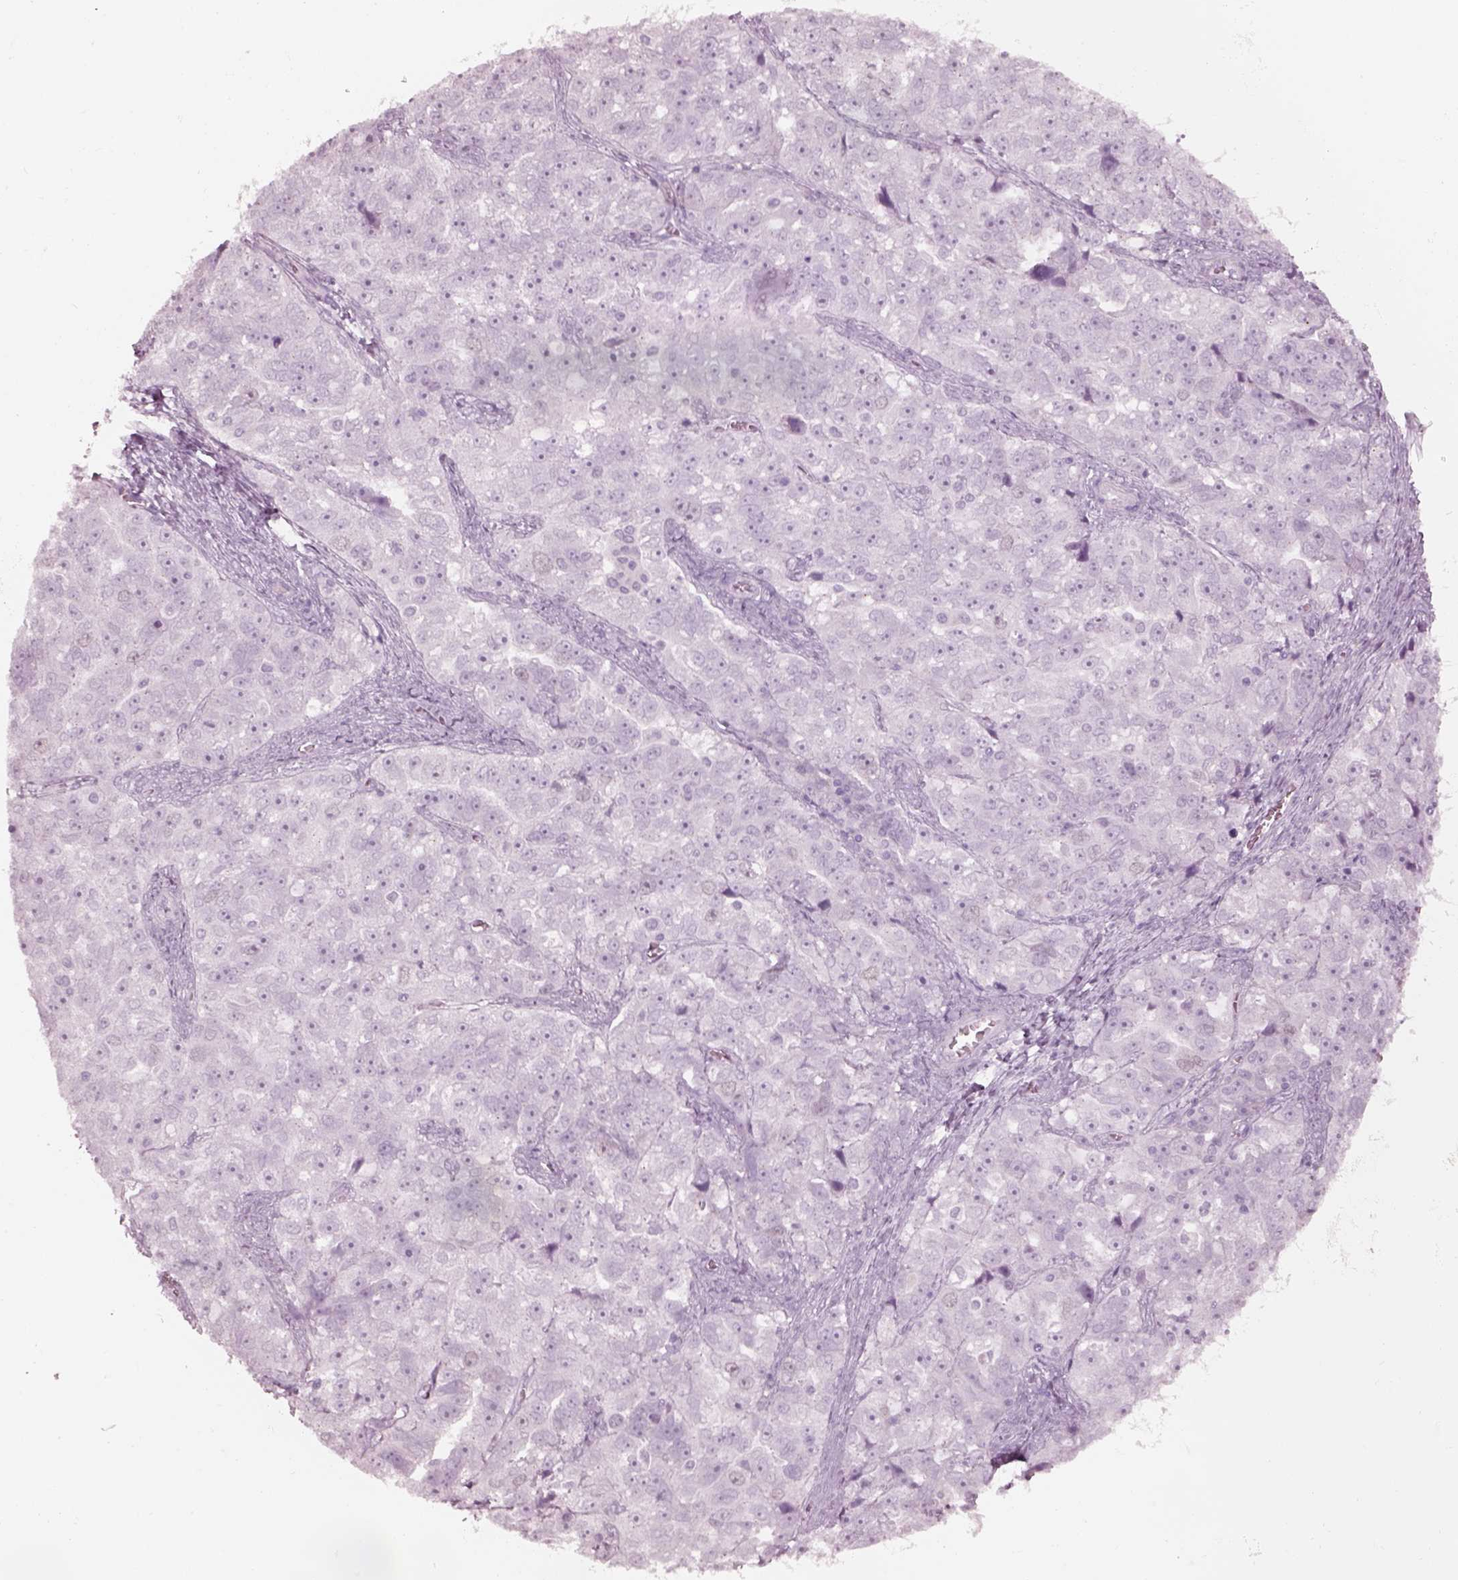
{"staining": {"intensity": "negative", "quantity": "none", "location": "none"}, "tissue": "ovarian cancer", "cell_type": "Tumor cells", "image_type": "cancer", "snomed": [{"axis": "morphology", "description": "Cystadenocarcinoma, serous, NOS"}, {"axis": "topography", "description": "Ovary"}], "caption": "IHC of ovarian cancer (serous cystadenocarcinoma) exhibits no staining in tumor cells.", "gene": "KRTAP24-1", "patient": {"sex": "female", "age": 51}}